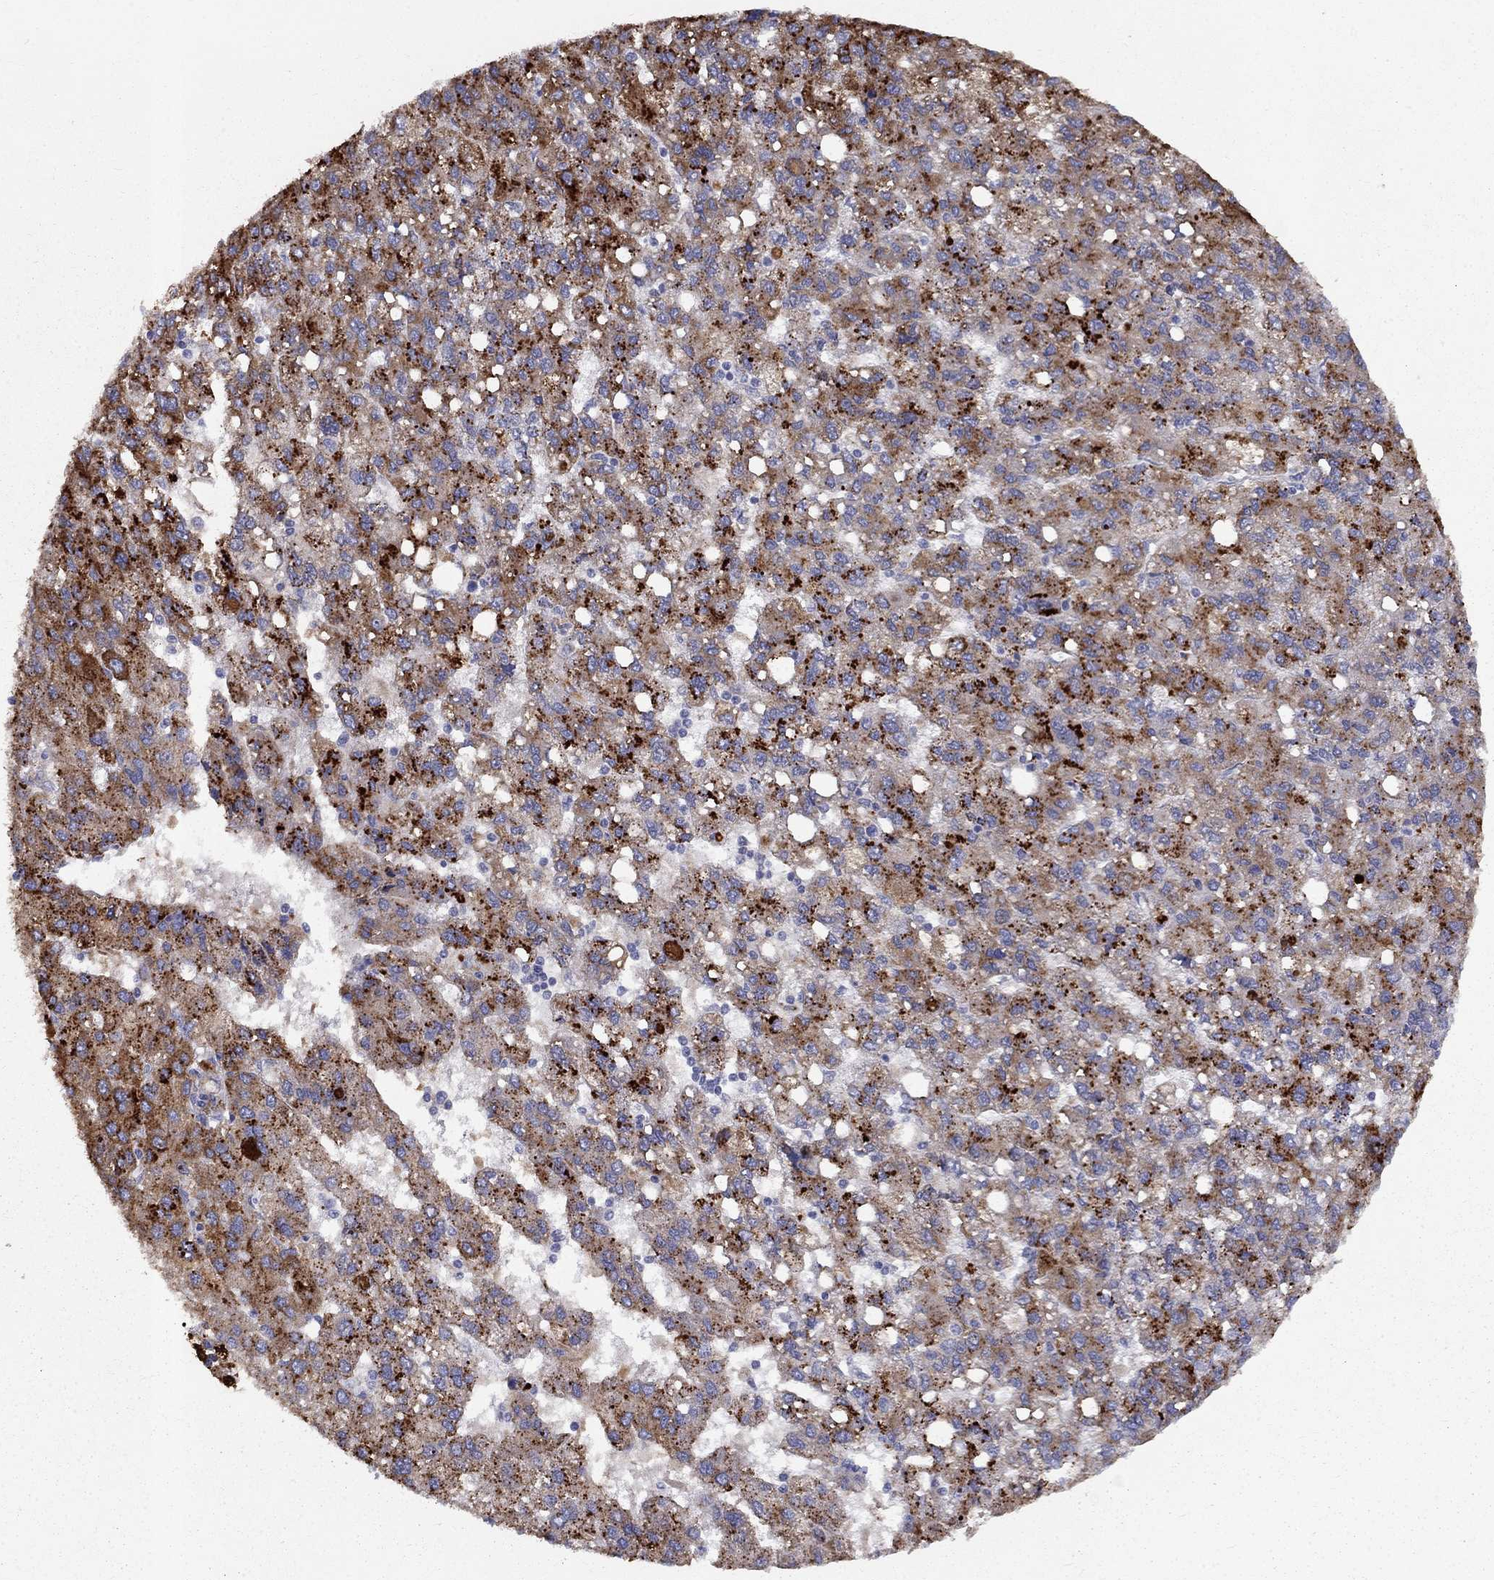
{"staining": {"intensity": "strong", "quantity": "25%-75%", "location": "cytoplasmic/membranous"}, "tissue": "liver cancer", "cell_type": "Tumor cells", "image_type": "cancer", "snomed": [{"axis": "morphology", "description": "Carcinoma, Hepatocellular, NOS"}, {"axis": "topography", "description": "Liver"}], "caption": "Protein expression analysis of human liver hepatocellular carcinoma reveals strong cytoplasmic/membranous expression in approximately 25%-75% of tumor cells.", "gene": "EPDR1", "patient": {"sex": "female", "age": 82}}